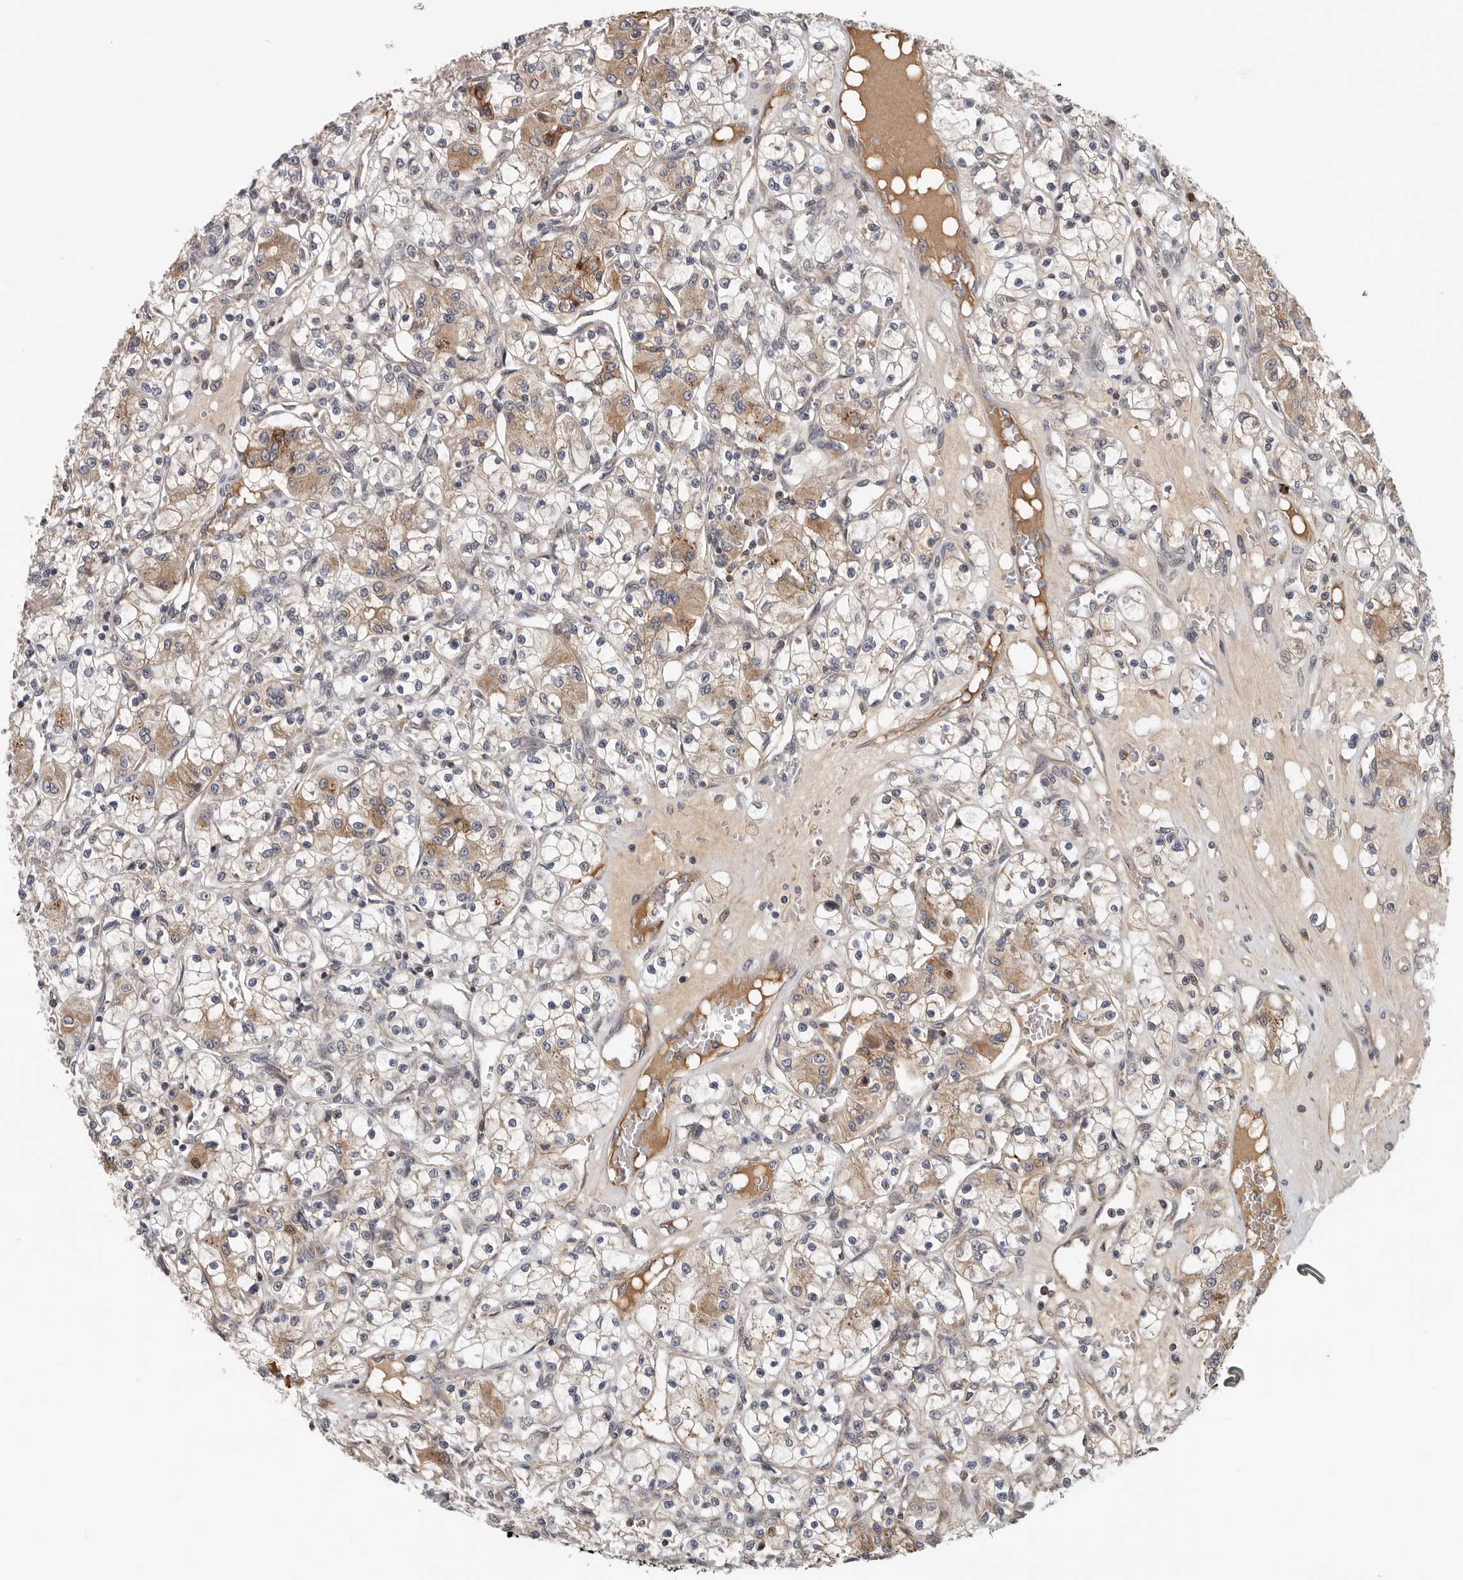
{"staining": {"intensity": "moderate", "quantity": "25%-75%", "location": "cytoplasmic/membranous"}, "tissue": "renal cancer", "cell_type": "Tumor cells", "image_type": "cancer", "snomed": [{"axis": "morphology", "description": "Adenocarcinoma, NOS"}, {"axis": "topography", "description": "Kidney"}], "caption": "A brown stain shows moderate cytoplasmic/membranous positivity of a protein in renal adenocarcinoma tumor cells.", "gene": "RNF157", "patient": {"sex": "female", "age": 59}}